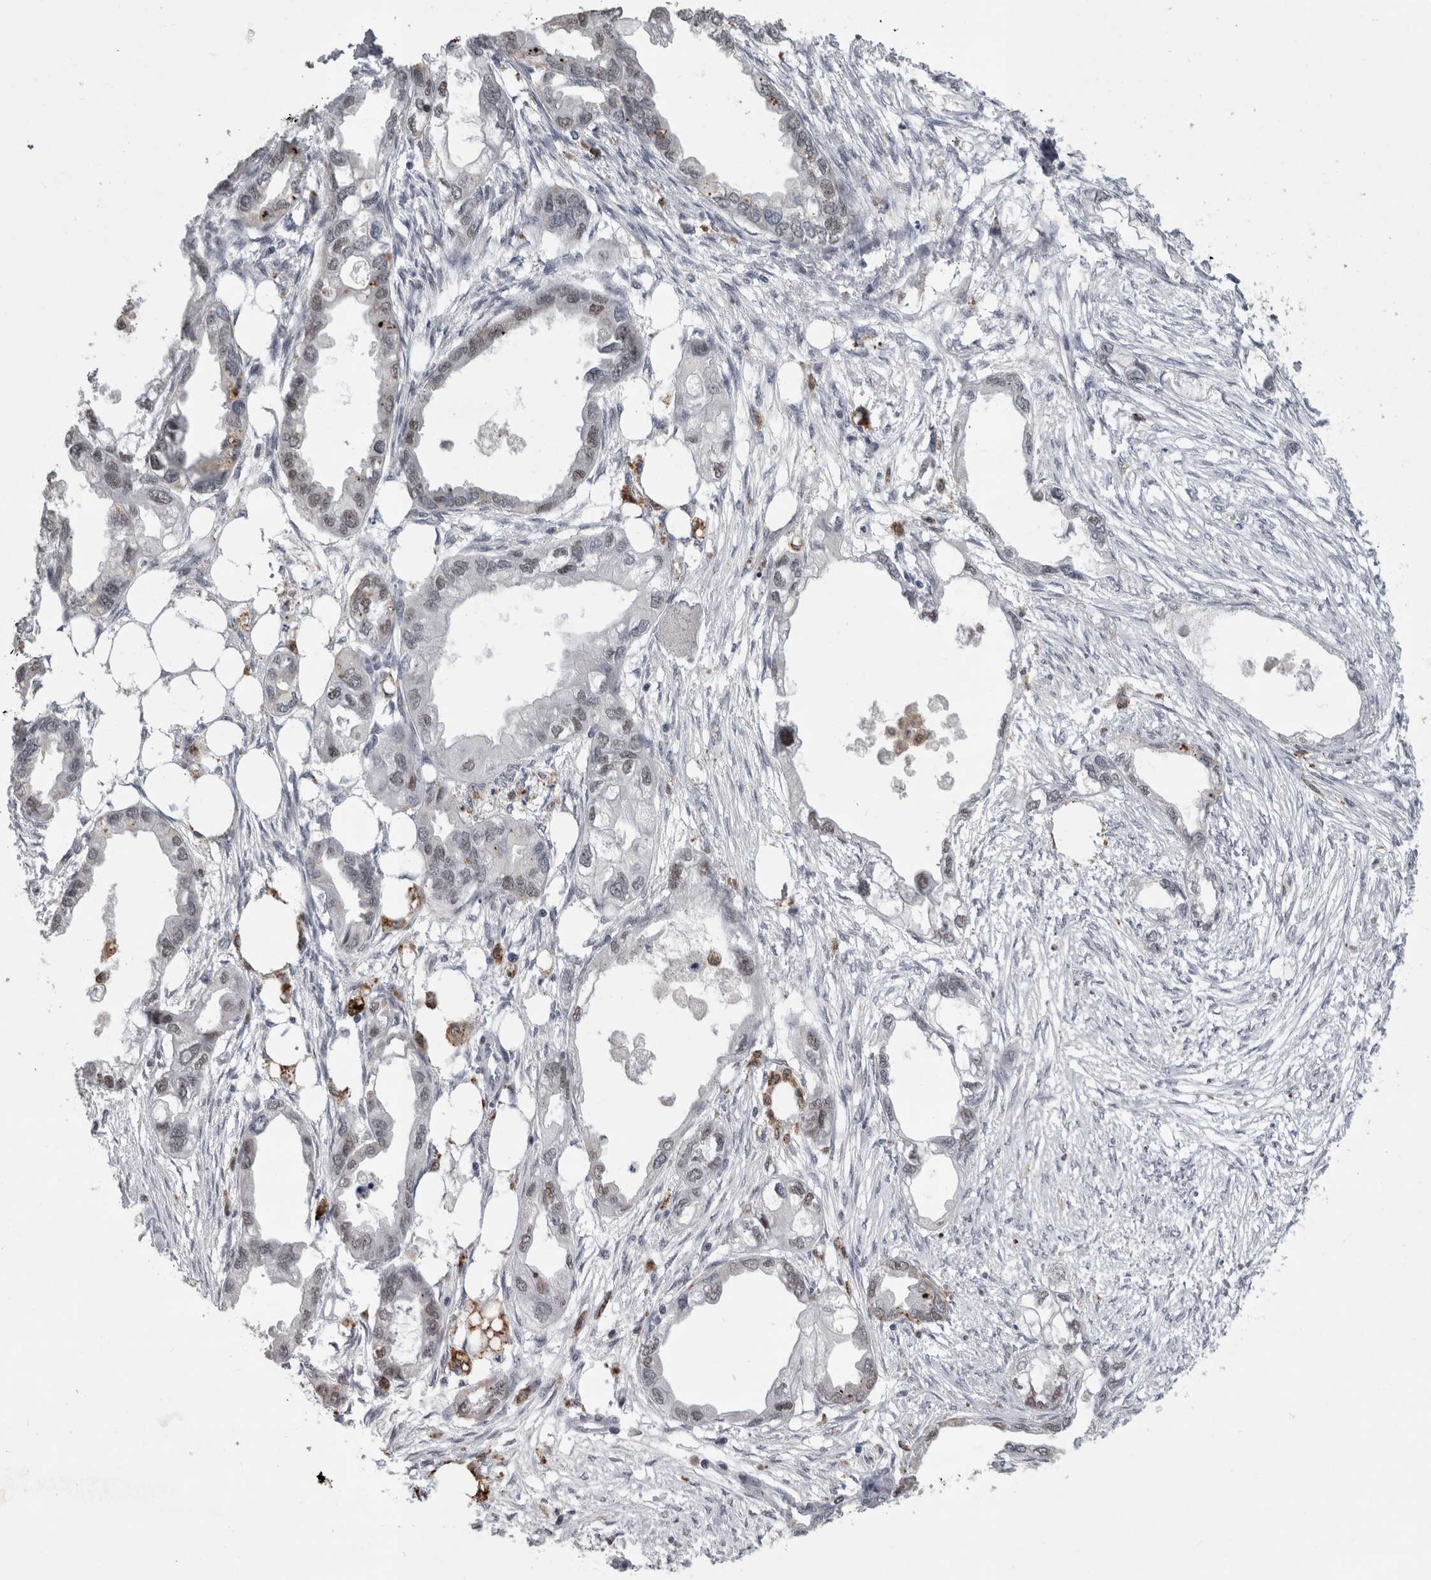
{"staining": {"intensity": "weak", "quantity": "25%-75%", "location": "nuclear"}, "tissue": "endometrial cancer", "cell_type": "Tumor cells", "image_type": "cancer", "snomed": [{"axis": "morphology", "description": "Adenocarcinoma, NOS"}, {"axis": "morphology", "description": "Adenocarcinoma, metastatic, NOS"}, {"axis": "topography", "description": "Adipose tissue"}, {"axis": "topography", "description": "Endometrium"}], "caption": "High-power microscopy captured an immunohistochemistry (IHC) histopathology image of metastatic adenocarcinoma (endometrial), revealing weak nuclear positivity in approximately 25%-75% of tumor cells.", "gene": "POLD2", "patient": {"sex": "female", "age": 67}}